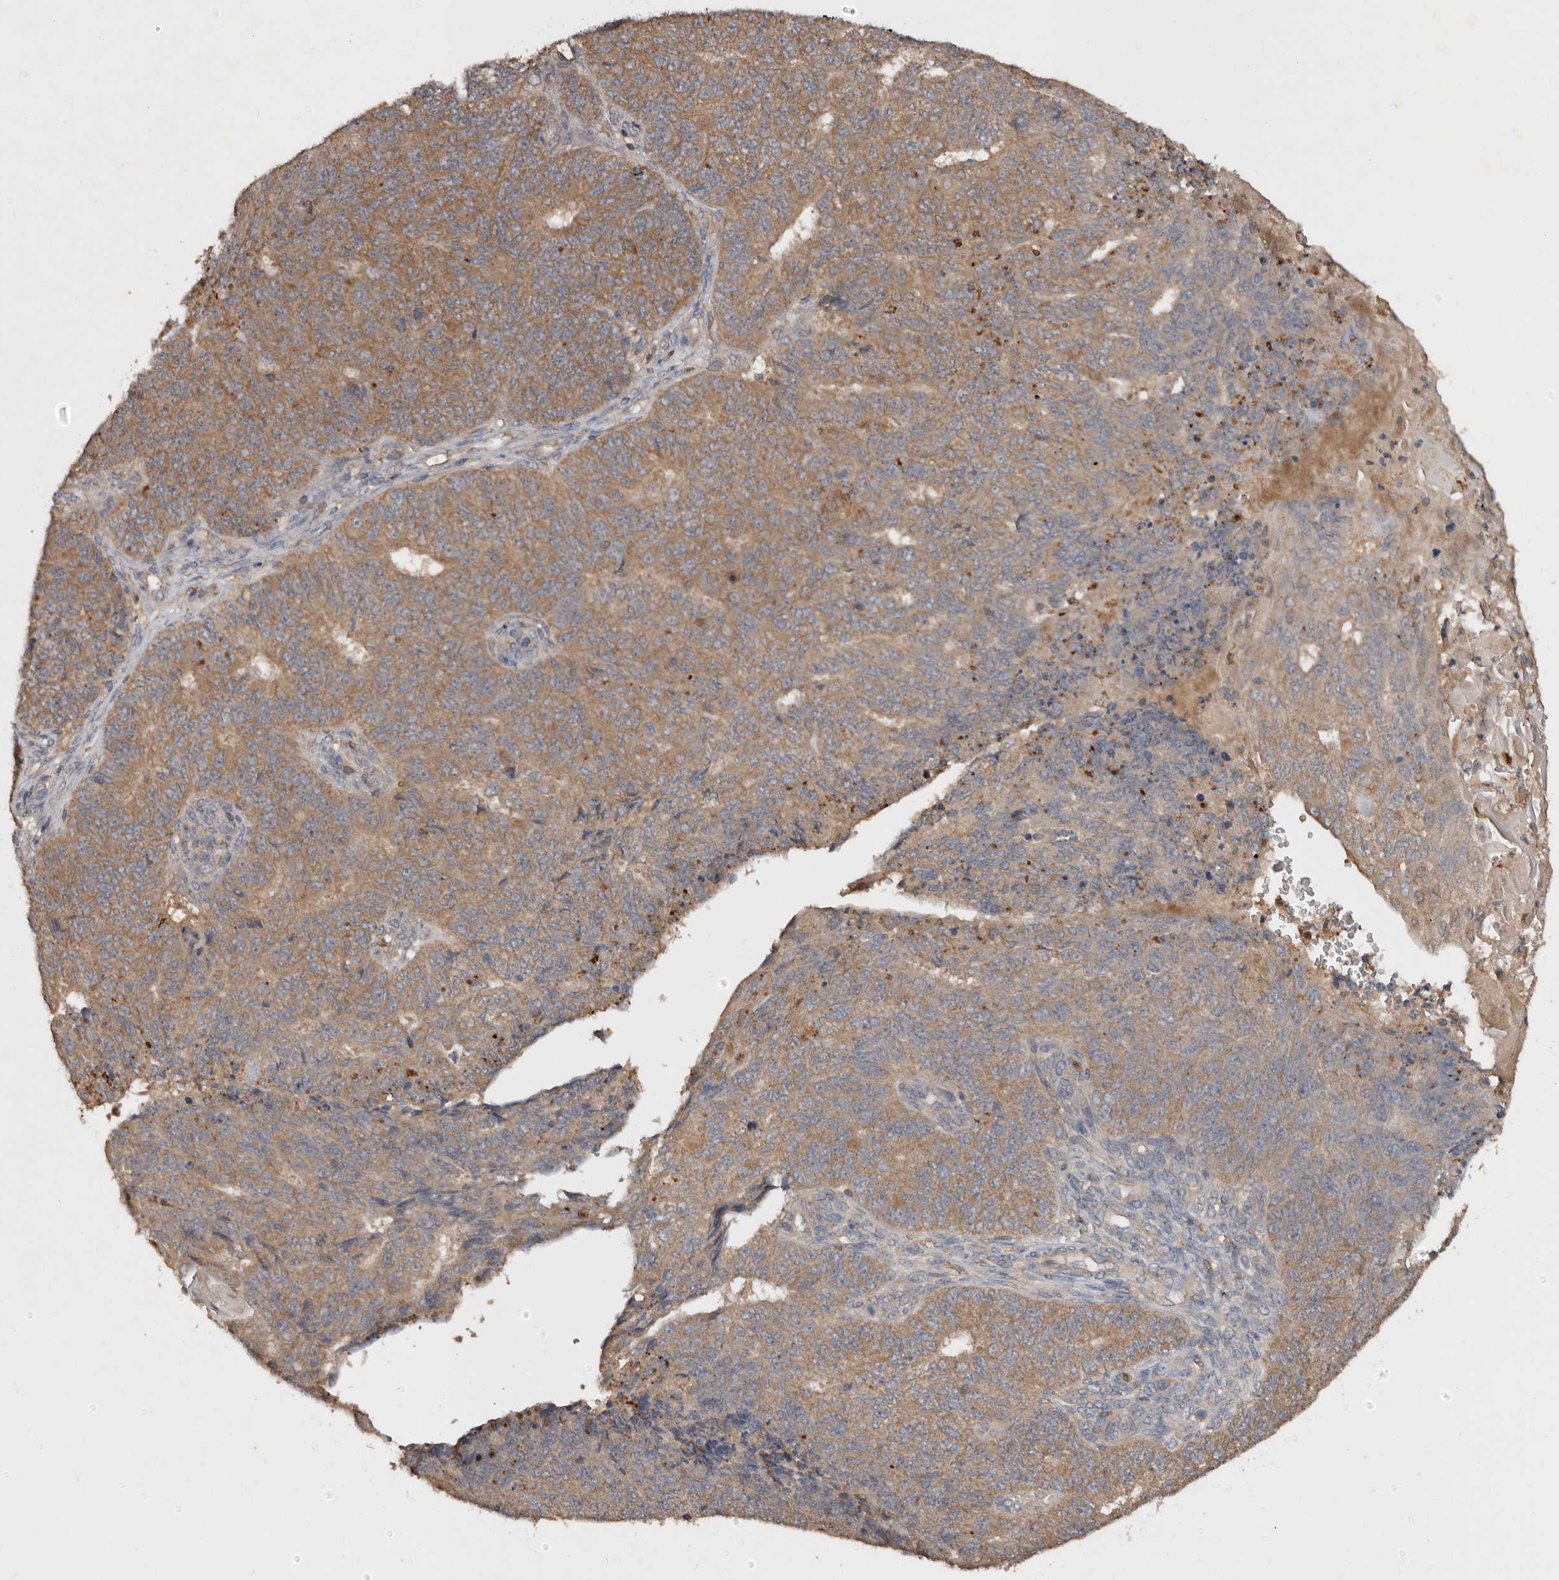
{"staining": {"intensity": "moderate", "quantity": ">75%", "location": "cytoplasmic/membranous"}, "tissue": "endometrial cancer", "cell_type": "Tumor cells", "image_type": "cancer", "snomed": [{"axis": "morphology", "description": "Adenocarcinoma, NOS"}, {"axis": "topography", "description": "Endometrium"}], "caption": "IHC micrograph of neoplastic tissue: adenocarcinoma (endometrial) stained using immunohistochemistry shows medium levels of moderate protein expression localized specifically in the cytoplasmic/membranous of tumor cells, appearing as a cytoplasmic/membranous brown color.", "gene": "EDEM1", "patient": {"sex": "female", "age": 32}}